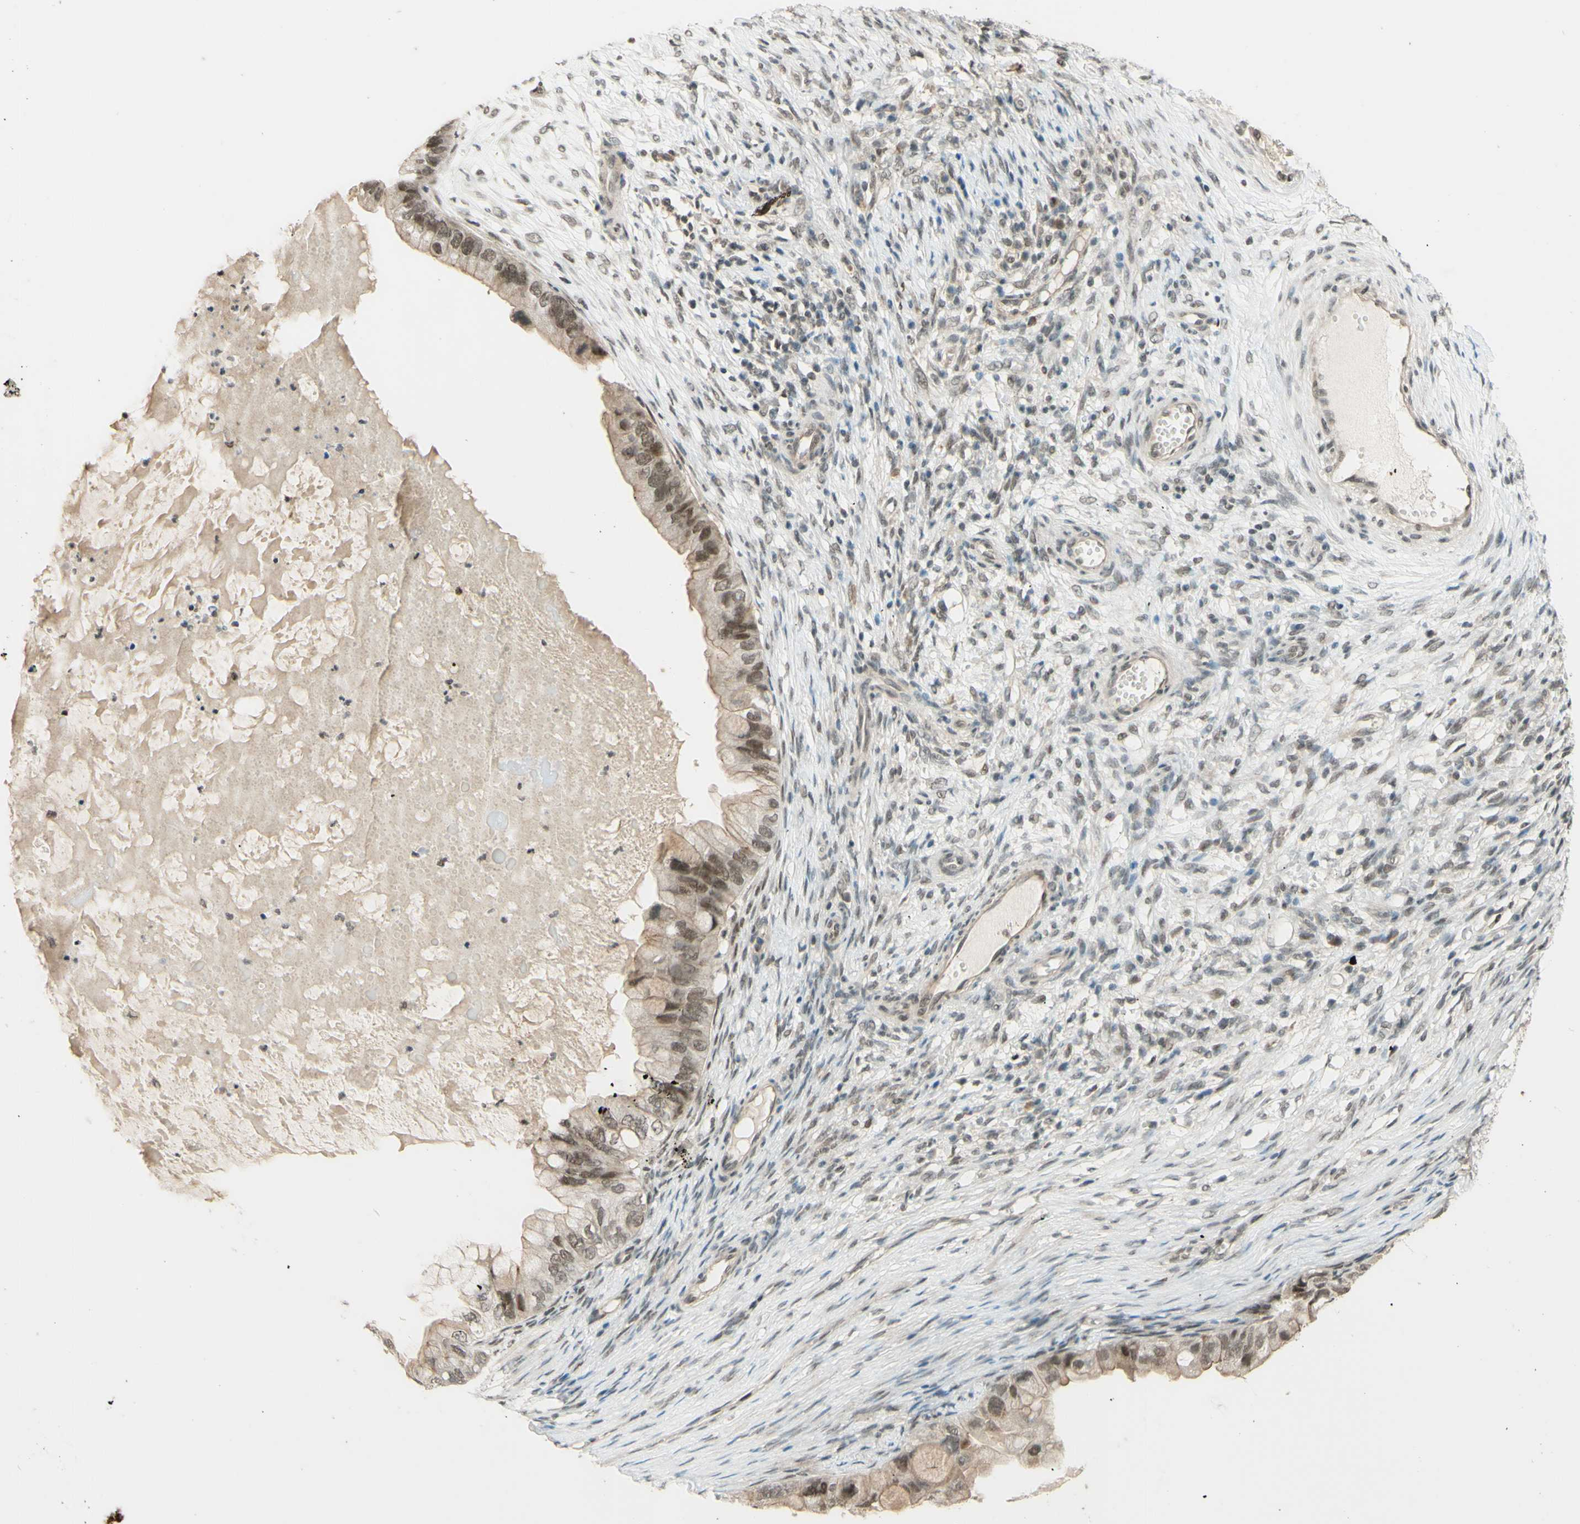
{"staining": {"intensity": "weak", "quantity": ">75%", "location": "cytoplasmic/membranous,nuclear"}, "tissue": "ovarian cancer", "cell_type": "Tumor cells", "image_type": "cancer", "snomed": [{"axis": "morphology", "description": "Cystadenocarcinoma, mucinous, NOS"}, {"axis": "topography", "description": "Ovary"}], "caption": "IHC of ovarian cancer (mucinous cystadenocarcinoma) demonstrates low levels of weak cytoplasmic/membranous and nuclear expression in about >75% of tumor cells. Immunohistochemistry (ihc) stains the protein of interest in brown and the nuclei are stained blue.", "gene": "SMARCB1", "patient": {"sex": "female", "age": 80}}